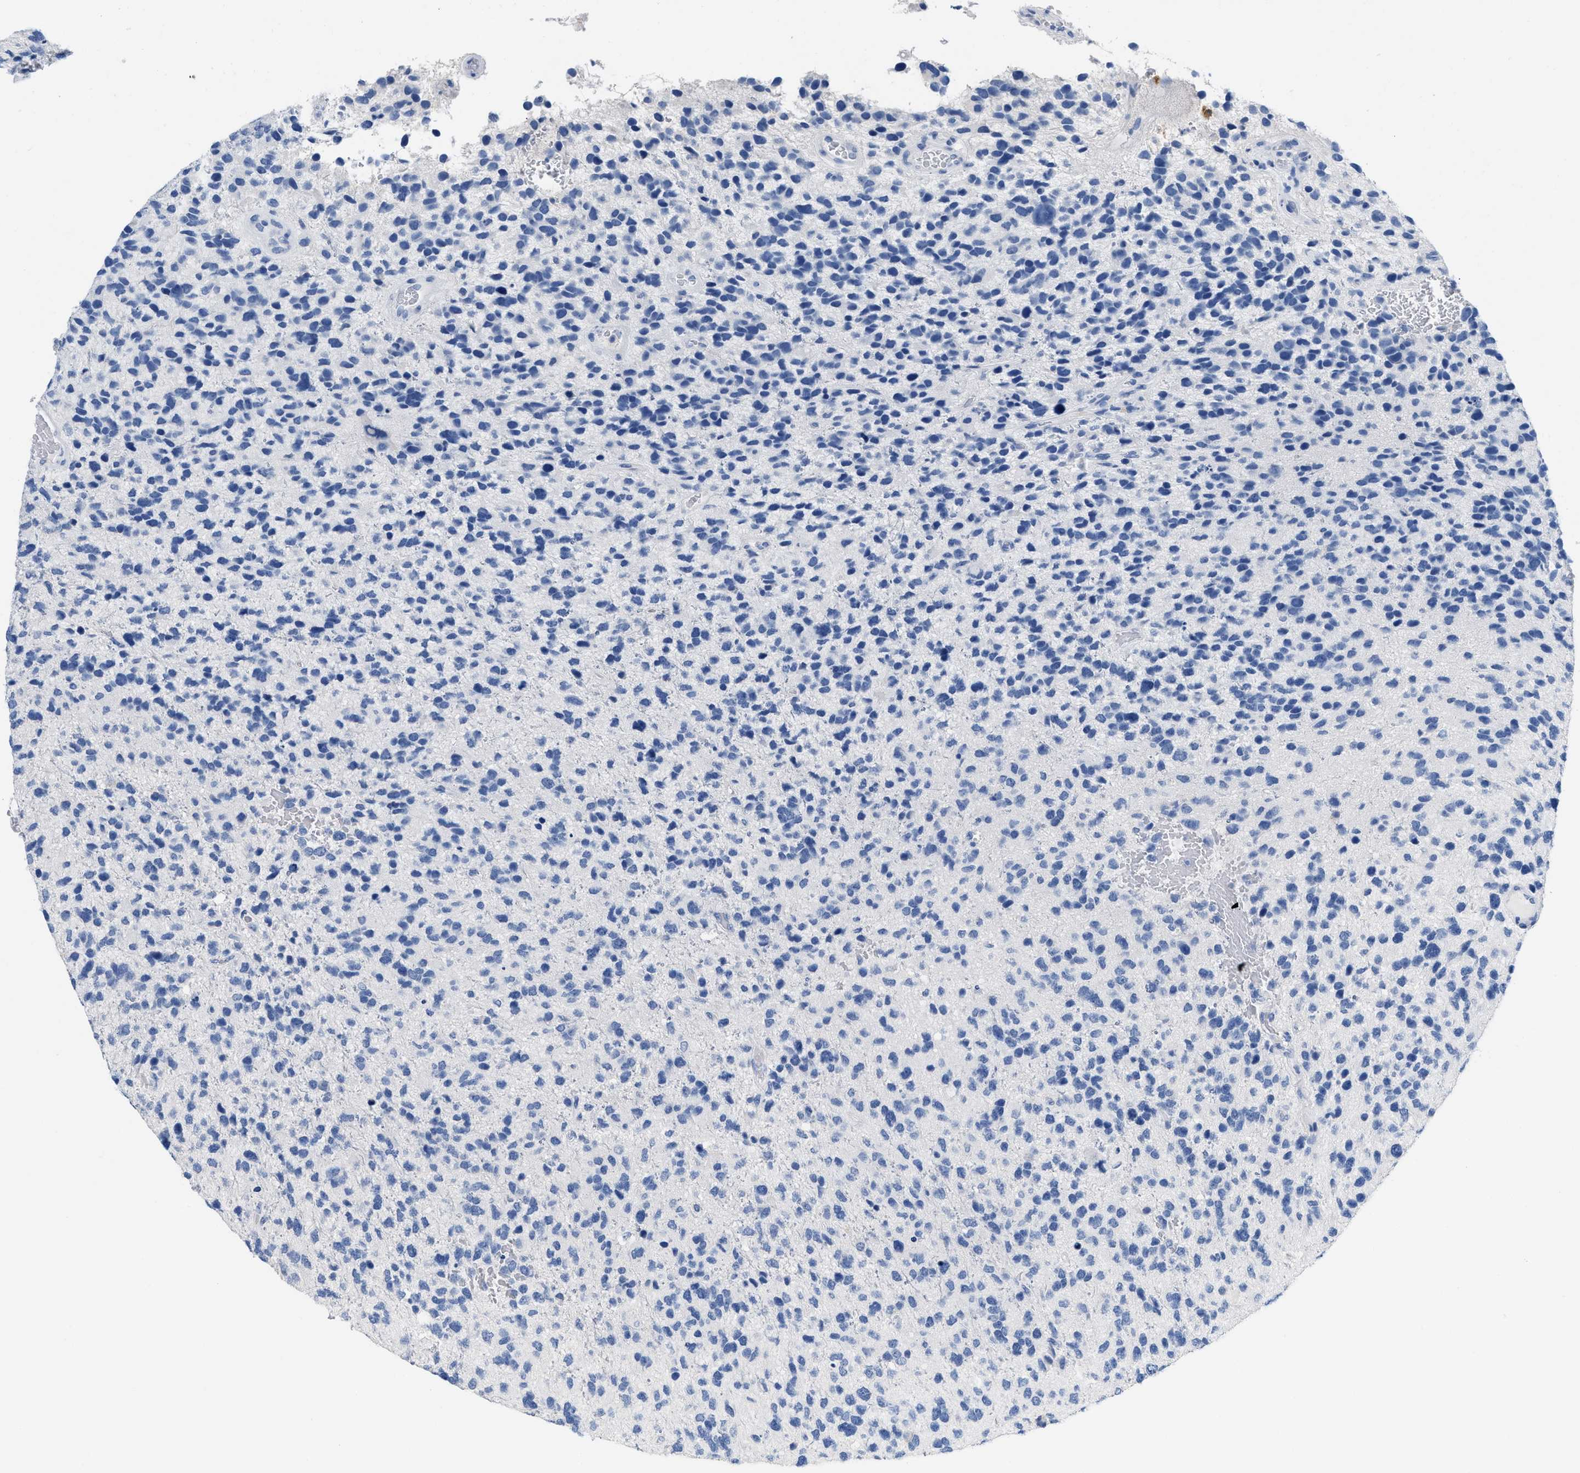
{"staining": {"intensity": "negative", "quantity": "none", "location": "none"}, "tissue": "glioma", "cell_type": "Tumor cells", "image_type": "cancer", "snomed": [{"axis": "morphology", "description": "Glioma, malignant, High grade"}, {"axis": "topography", "description": "Brain"}], "caption": "Immunohistochemistry micrograph of human glioma stained for a protein (brown), which exhibits no staining in tumor cells. (DAB immunohistochemistry, high magnification).", "gene": "CR1", "patient": {"sex": "female", "age": 58}}